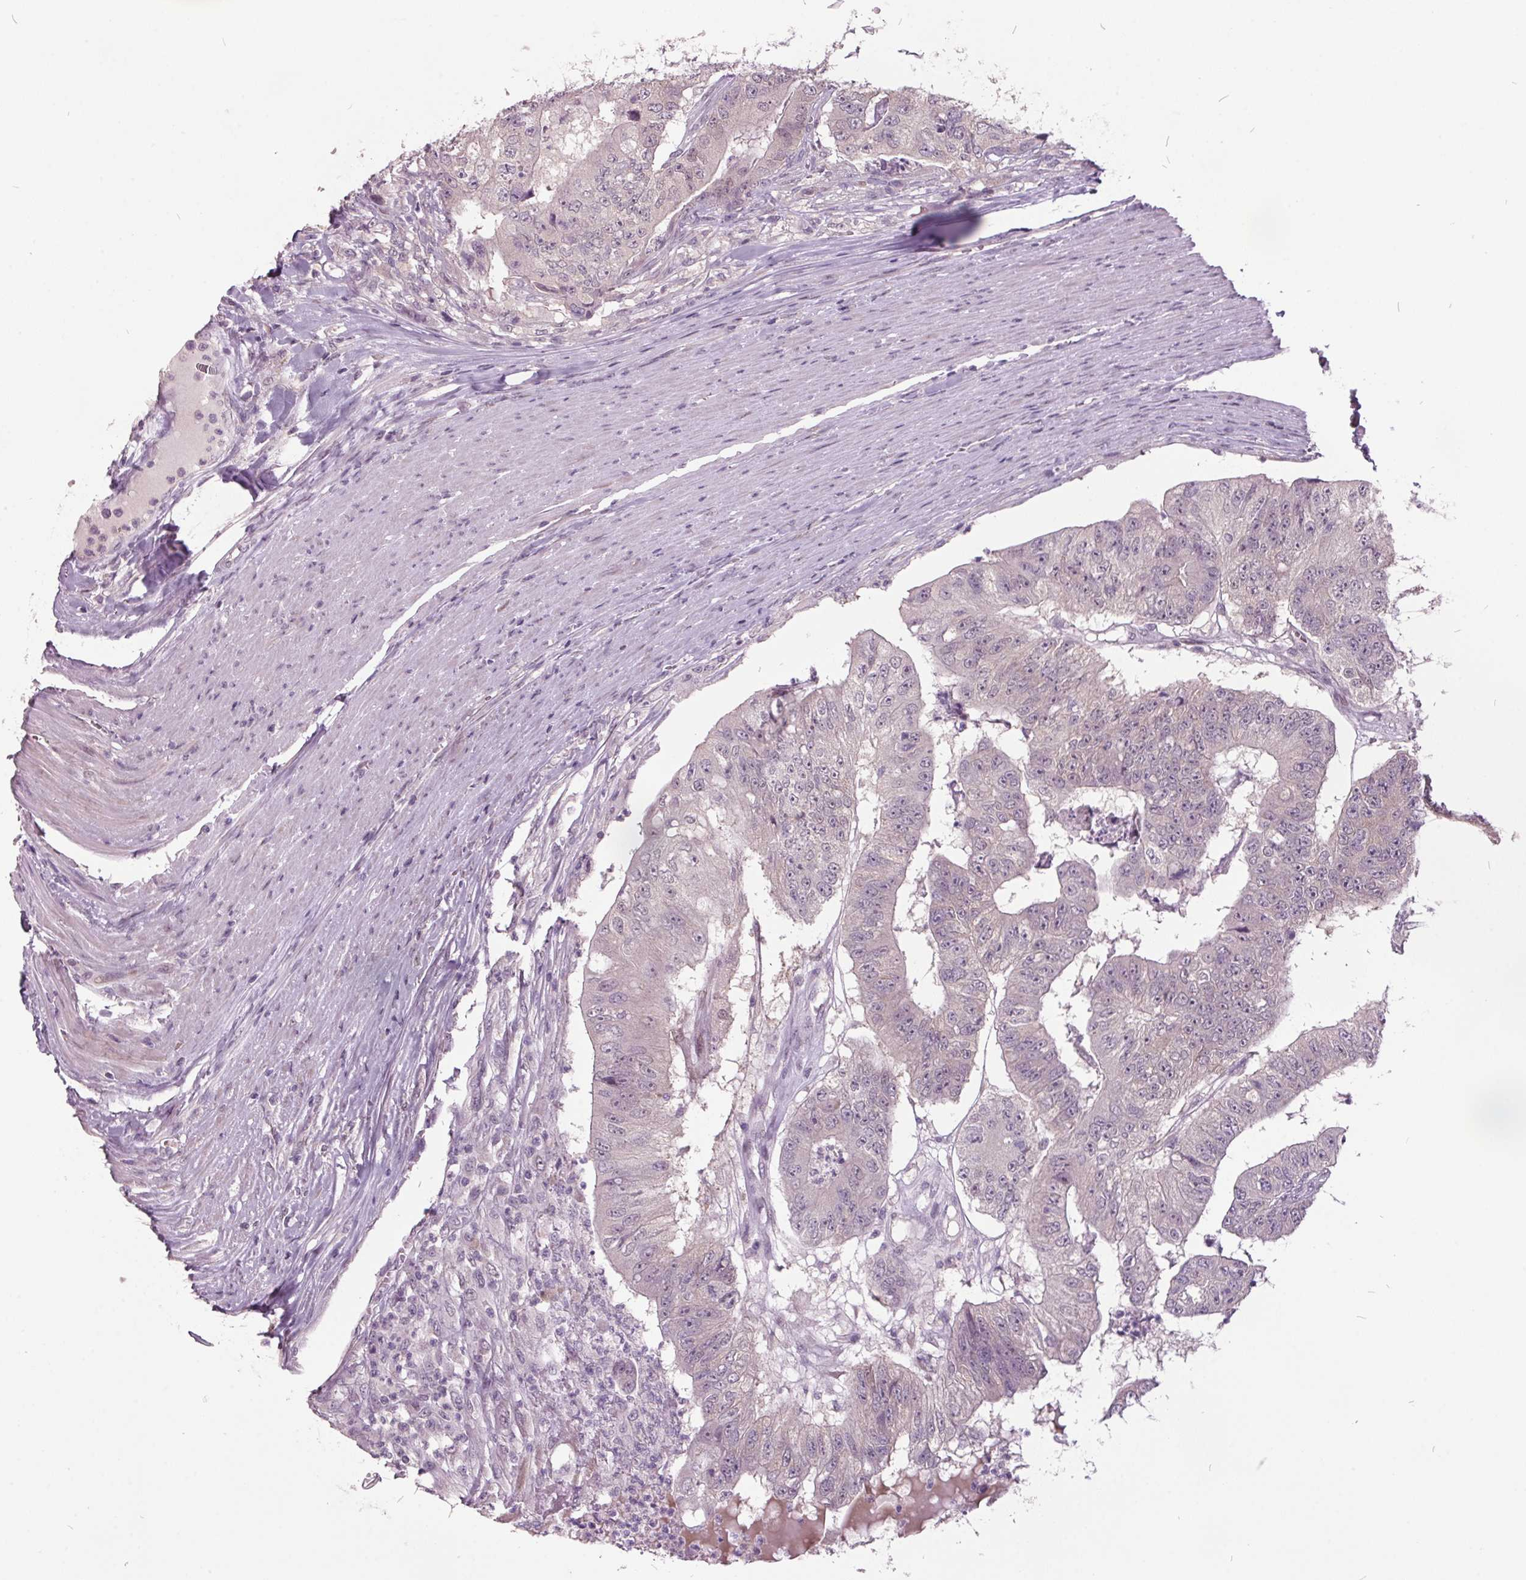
{"staining": {"intensity": "negative", "quantity": "none", "location": "none"}, "tissue": "colorectal cancer", "cell_type": "Tumor cells", "image_type": "cancer", "snomed": [{"axis": "morphology", "description": "Adenocarcinoma, NOS"}, {"axis": "topography", "description": "Colon"}], "caption": "Tumor cells show no significant protein expression in colorectal adenocarcinoma.", "gene": "C2orf16", "patient": {"sex": "female", "age": 67}}